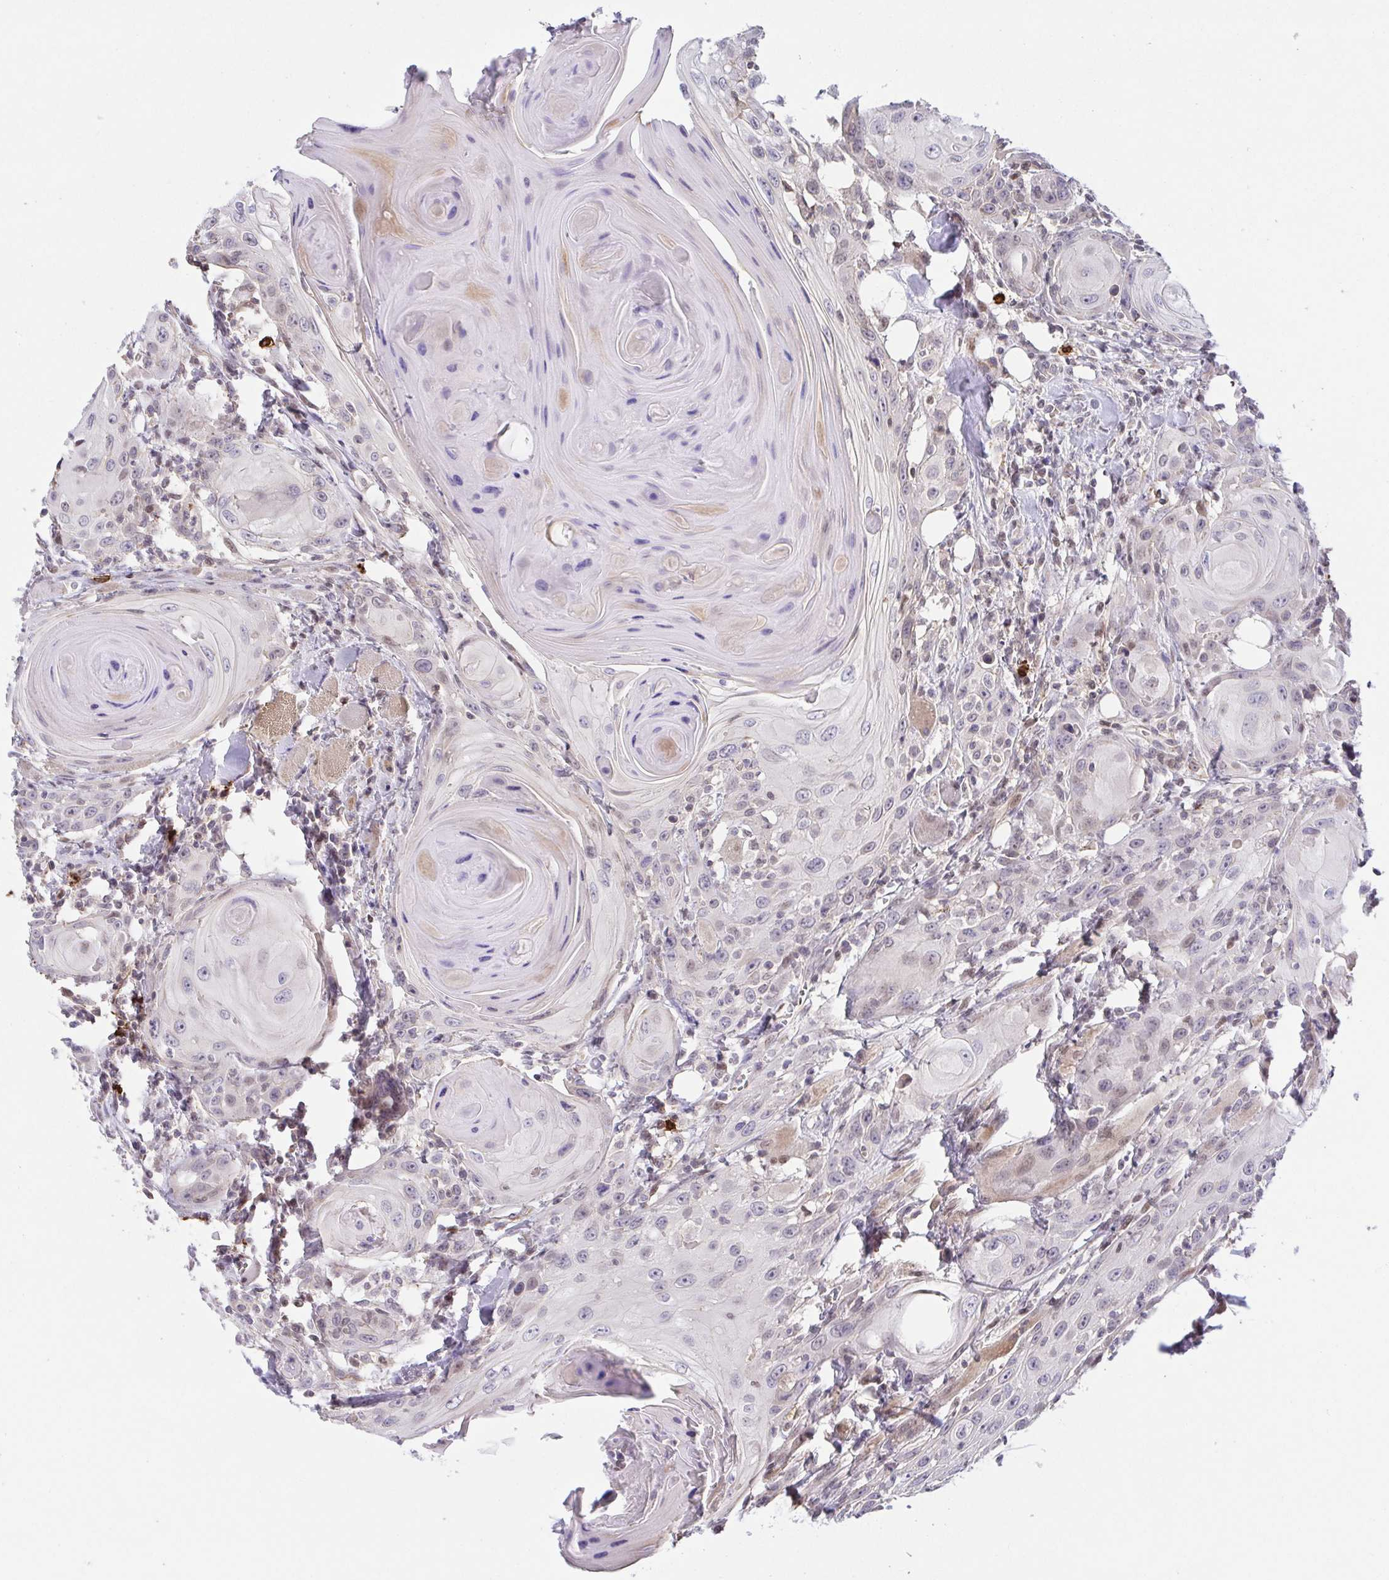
{"staining": {"intensity": "weak", "quantity": "<25%", "location": "cytoplasmic/membranous"}, "tissue": "head and neck cancer", "cell_type": "Tumor cells", "image_type": "cancer", "snomed": [{"axis": "morphology", "description": "Squamous cell carcinoma, NOS"}, {"axis": "topography", "description": "Head-Neck"}], "caption": "Human head and neck cancer stained for a protein using immunohistochemistry (IHC) demonstrates no staining in tumor cells.", "gene": "PREPL", "patient": {"sex": "female", "age": 80}}